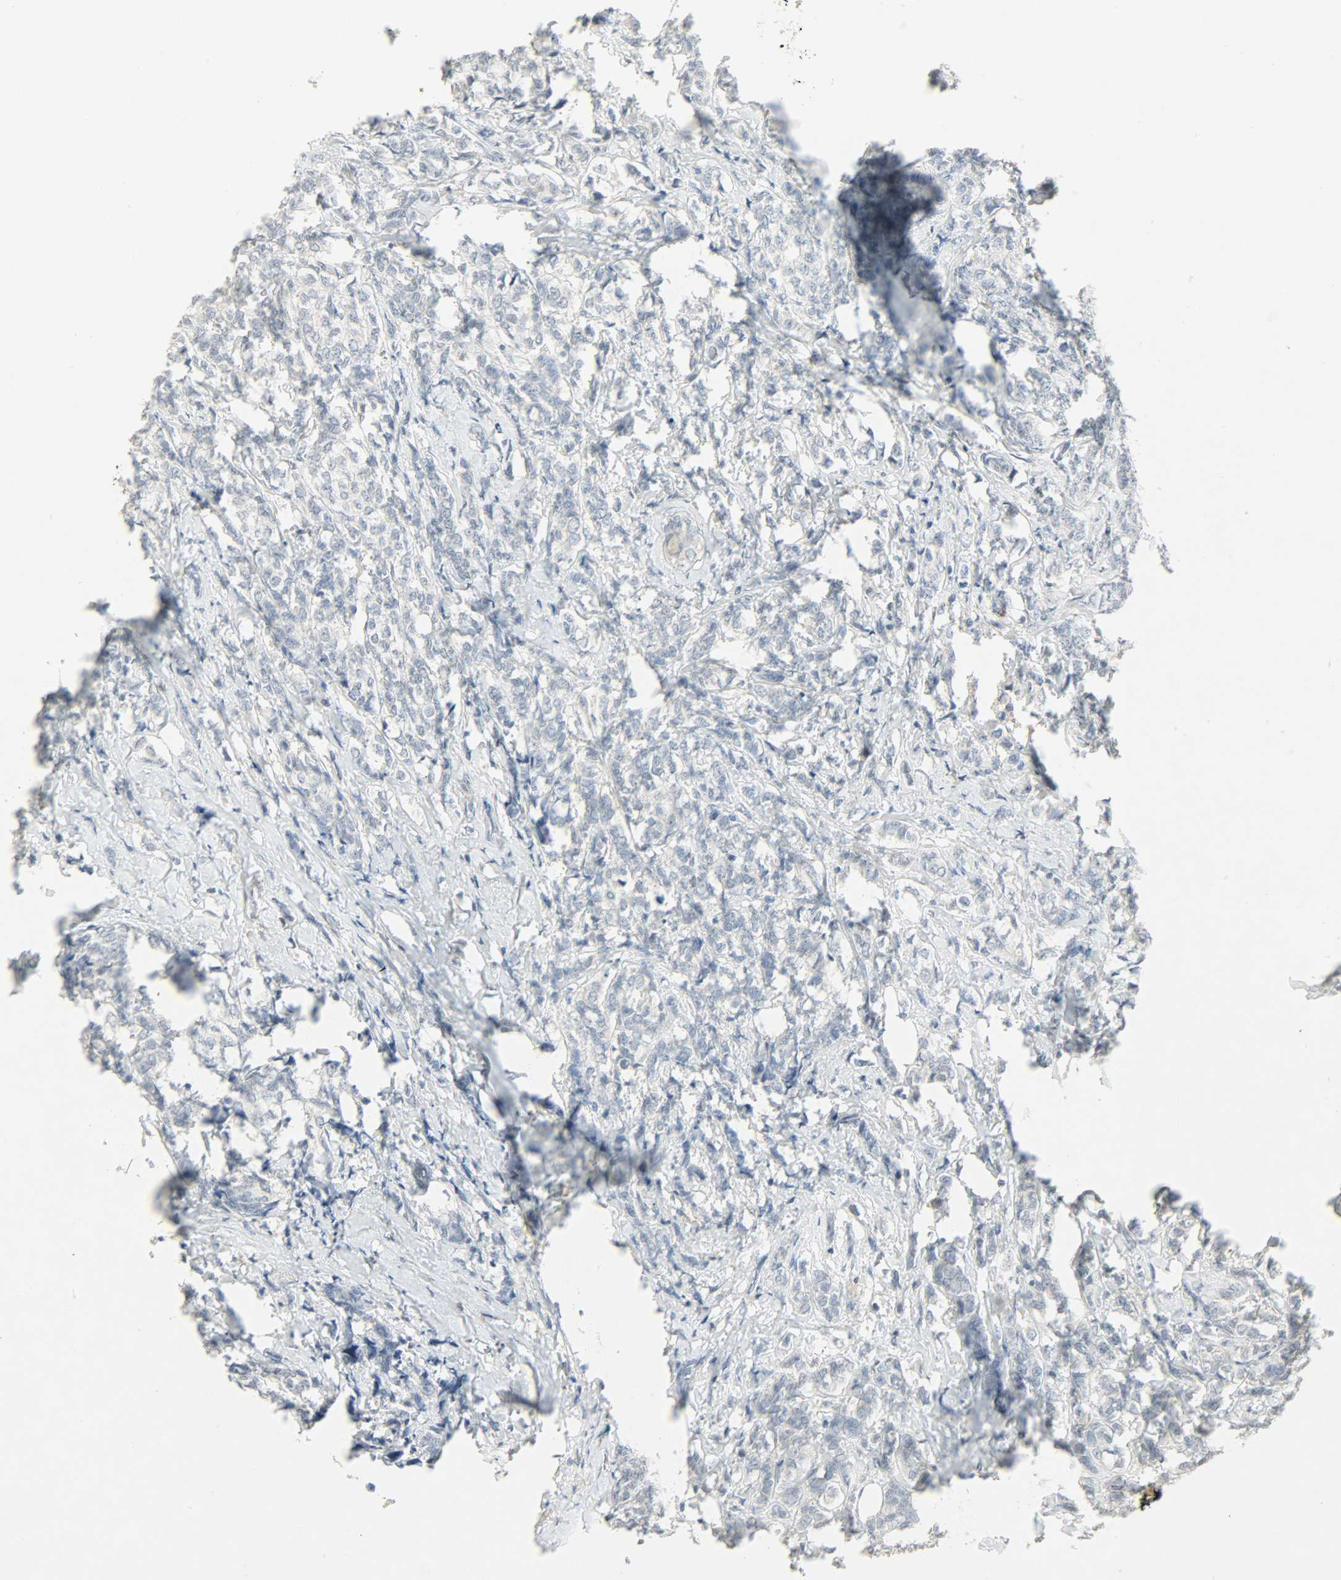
{"staining": {"intensity": "negative", "quantity": "none", "location": "none"}, "tissue": "breast cancer", "cell_type": "Tumor cells", "image_type": "cancer", "snomed": [{"axis": "morphology", "description": "Lobular carcinoma"}, {"axis": "topography", "description": "Breast"}], "caption": "An IHC histopathology image of breast lobular carcinoma is shown. There is no staining in tumor cells of breast lobular carcinoma.", "gene": "CAMK4", "patient": {"sex": "female", "age": 60}}